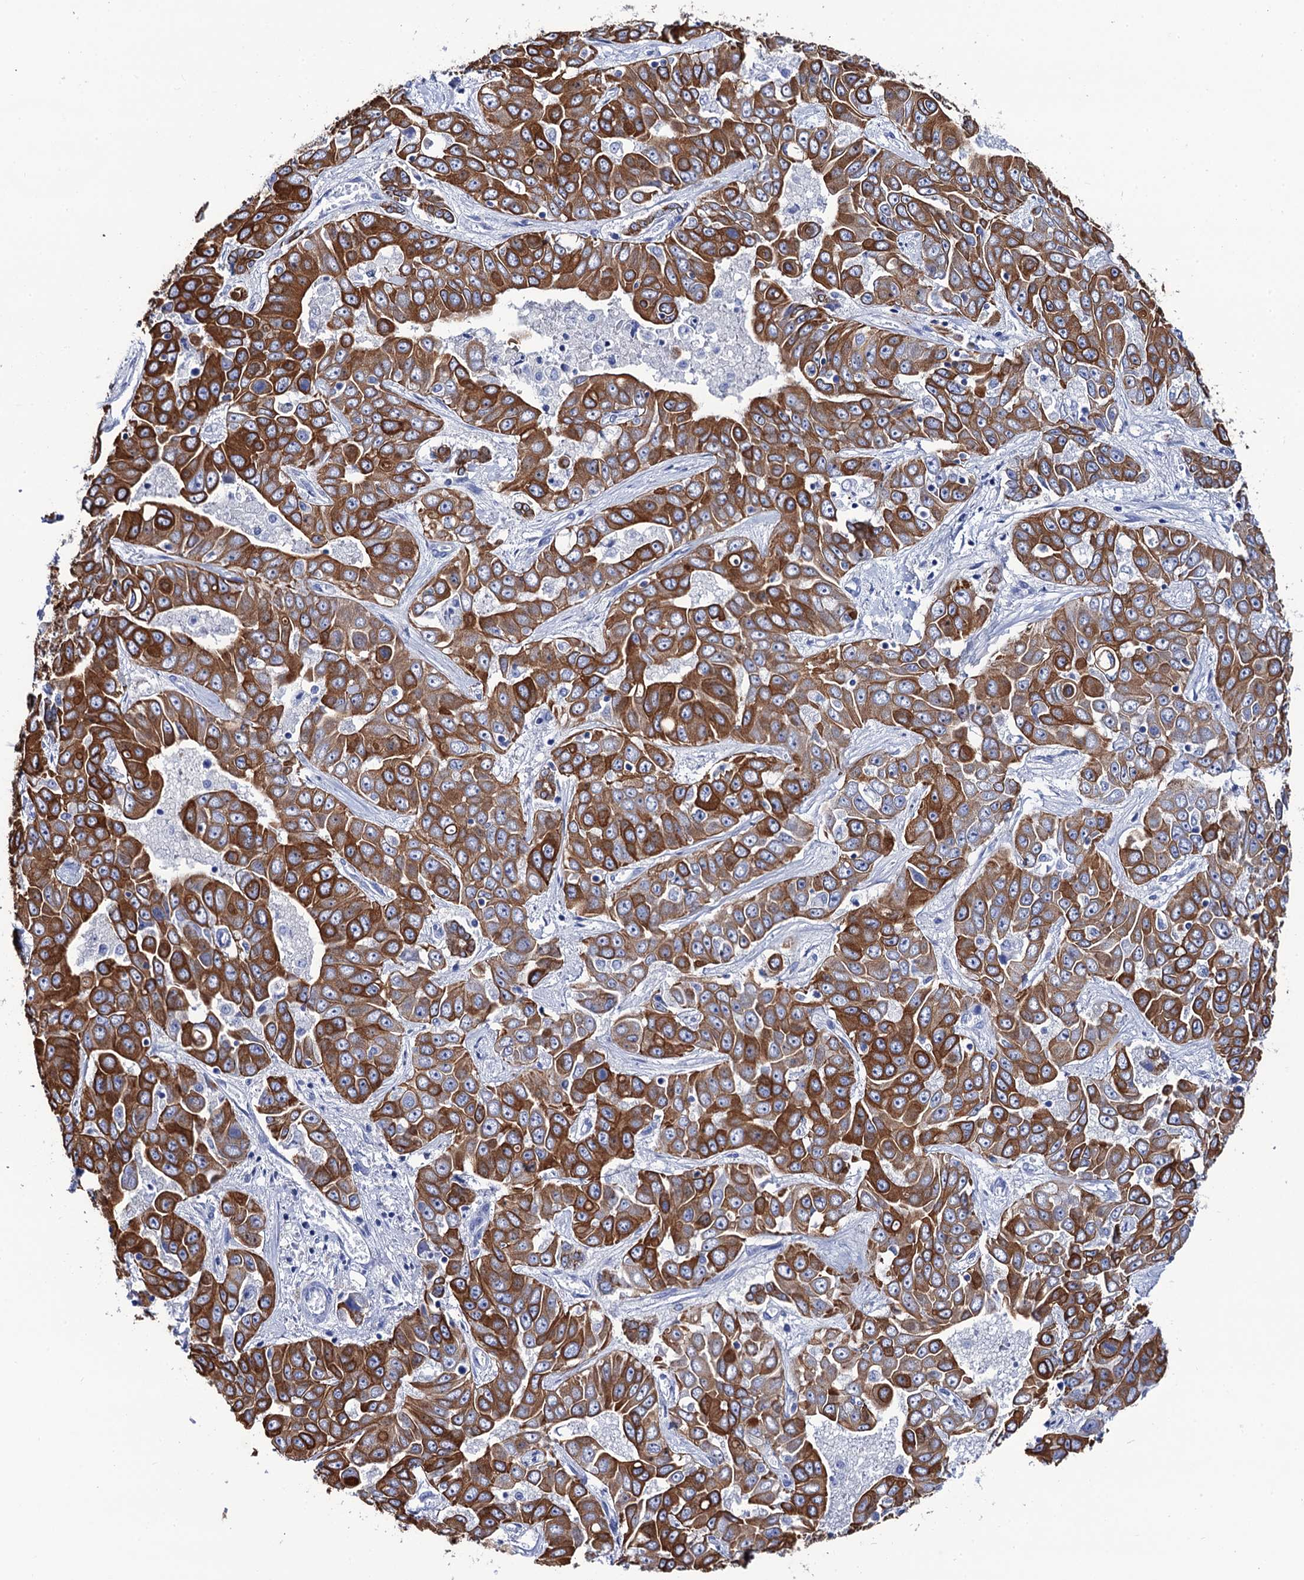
{"staining": {"intensity": "strong", "quantity": ">75%", "location": "cytoplasmic/membranous"}, "tissue": "liver cancer", "cell_type": "Tumor cells", "image_type": "cancer", "snomed": [{"axis": "morphology", "description": "Cholangiocarcinoma"}, {"axis": "topography", "description": "Liver"}], "caption": "DAB (3,3'-diaminobenzidine) immunohistochemical staining of liver cholangiocarcinoma exhibits strong cytoplasmic/membranous protein staining in approximately >75% of tumor cells.", "gene": "RAB3IP", "patient": {"sex": "female", "age": 52}}